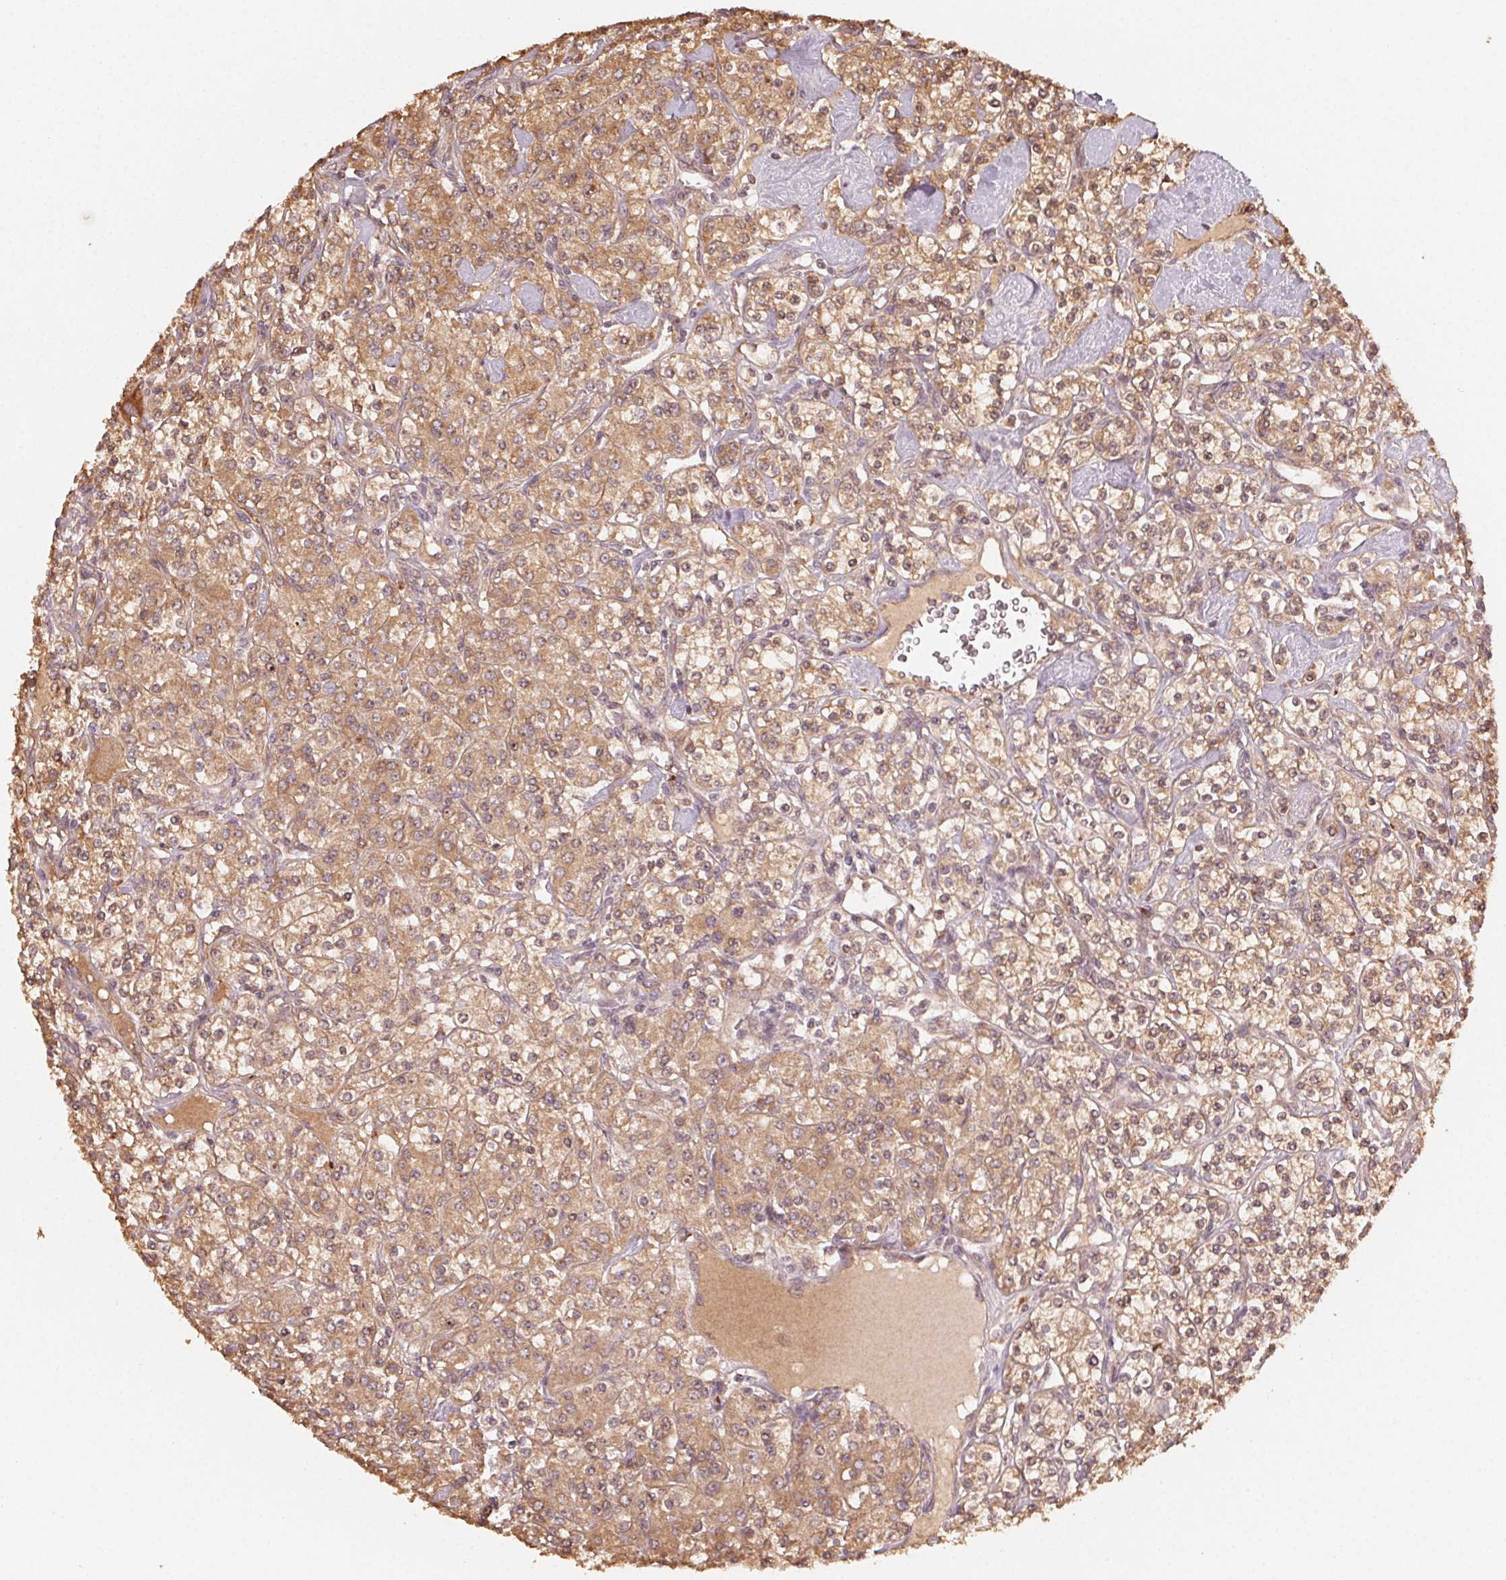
{"staining": {"intensity": "moderate", "quantity": ">75%", "location": "cytoplasmic/membranous"}, "tissue": "renal cancer", "cell_type": "Tumor cells", "image_type": "cancer", "snomed": [{"axis": "morphology", "description": "Adenocarcinoma, NOS"}, {"axis": "topography", "description": "Kidney"}], "caption": "Renal cancer stained with immunohistochemistry demonstrates moderate cytoplasmic/membranous expression in approximately >75% of tumor cells. Immunohistochemistry (ihc) stains the protein of interest in brown and the nuclei are stained blue.", "gene": "WBP2", "patient": {"sex": "male", "age": 77}}